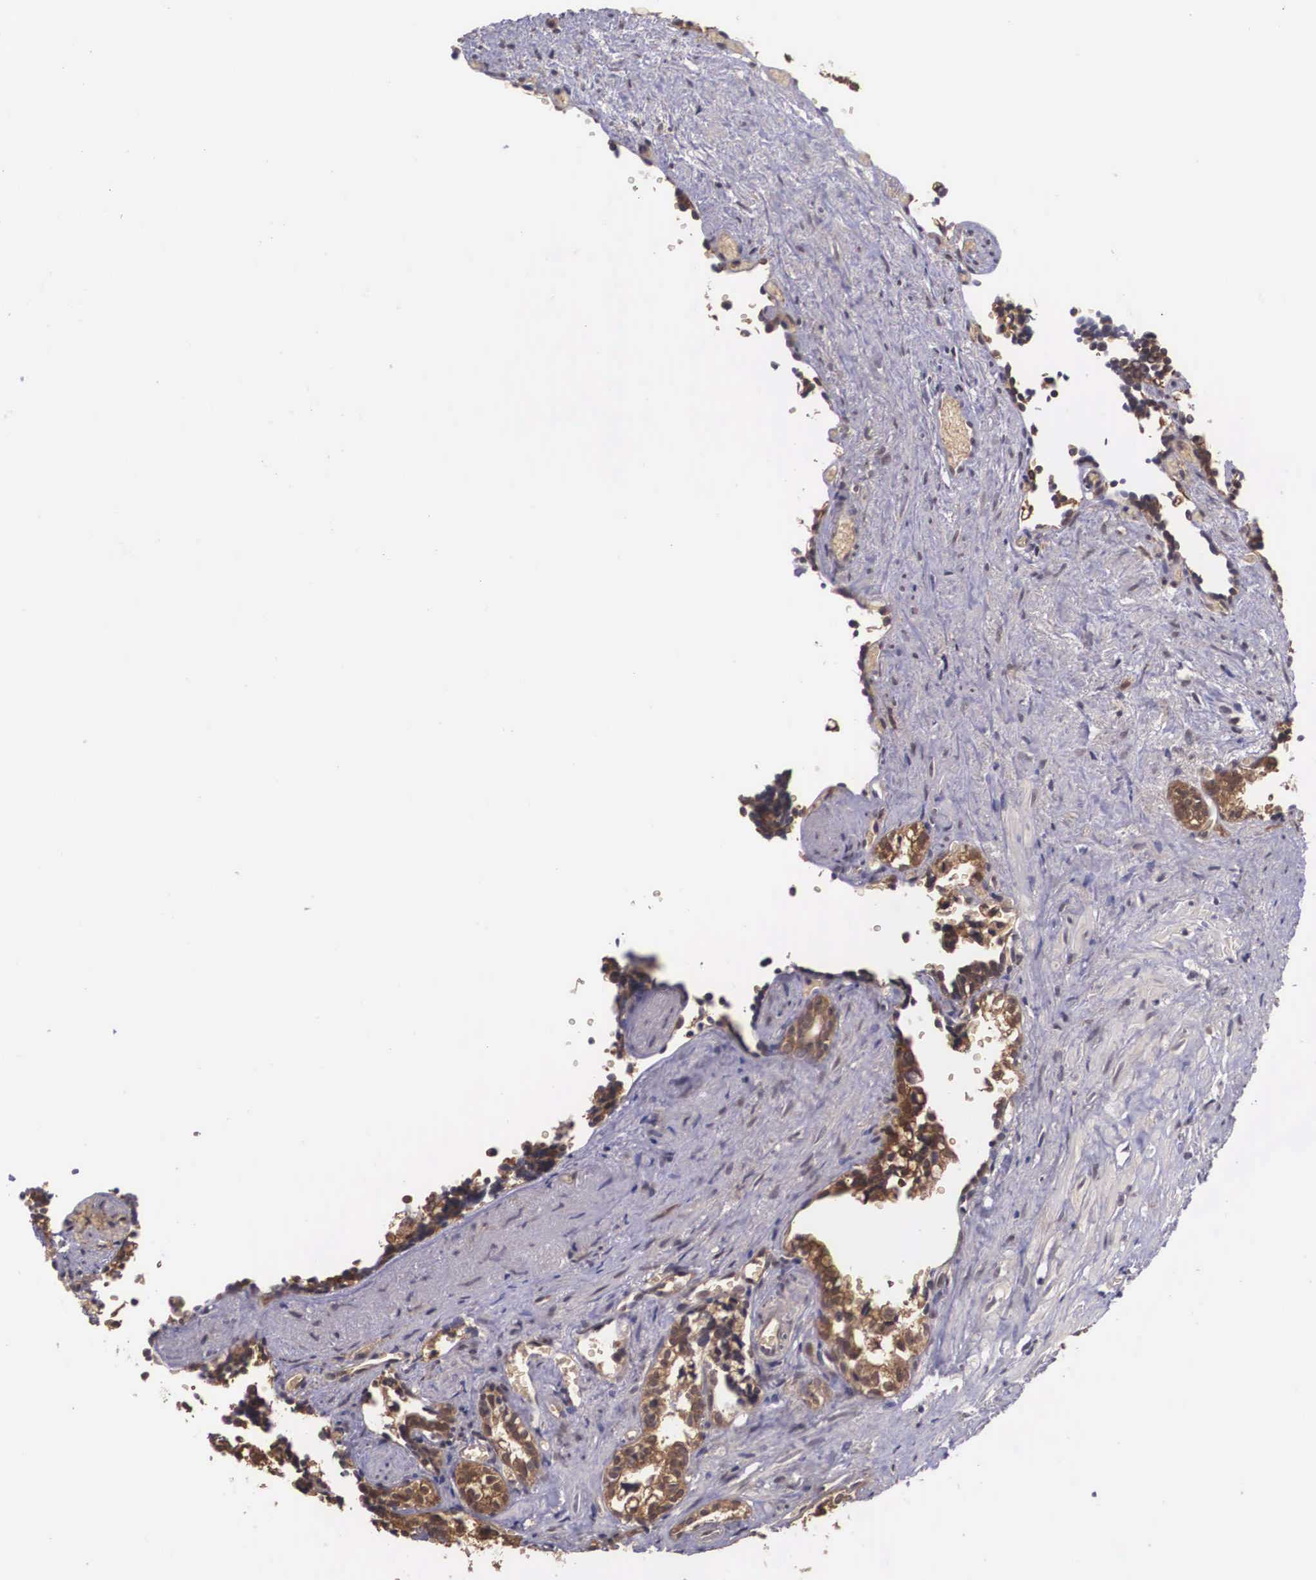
{"staining": {"intensity": "strong", "quantity": ">75%", "location": "cytoplasmic/membranous"}, "tissue": "seminal vesicle", "cell_type": "Glandular cells", "image_type": "normal", "snomed": [{"axis": "morphology", "description": "Normal tissue, NOS"}, {"axis": "topography", "description": "Seminal veicle"}], "caption": "This is a photomicrograph of immunohistochemistry staining of normal seminal vesicle, which shows strong expression in the cytoplasmic/membranous of glandular cells.", "gene": "VASH1", "patient": {"sex": "male", "age": 60}}